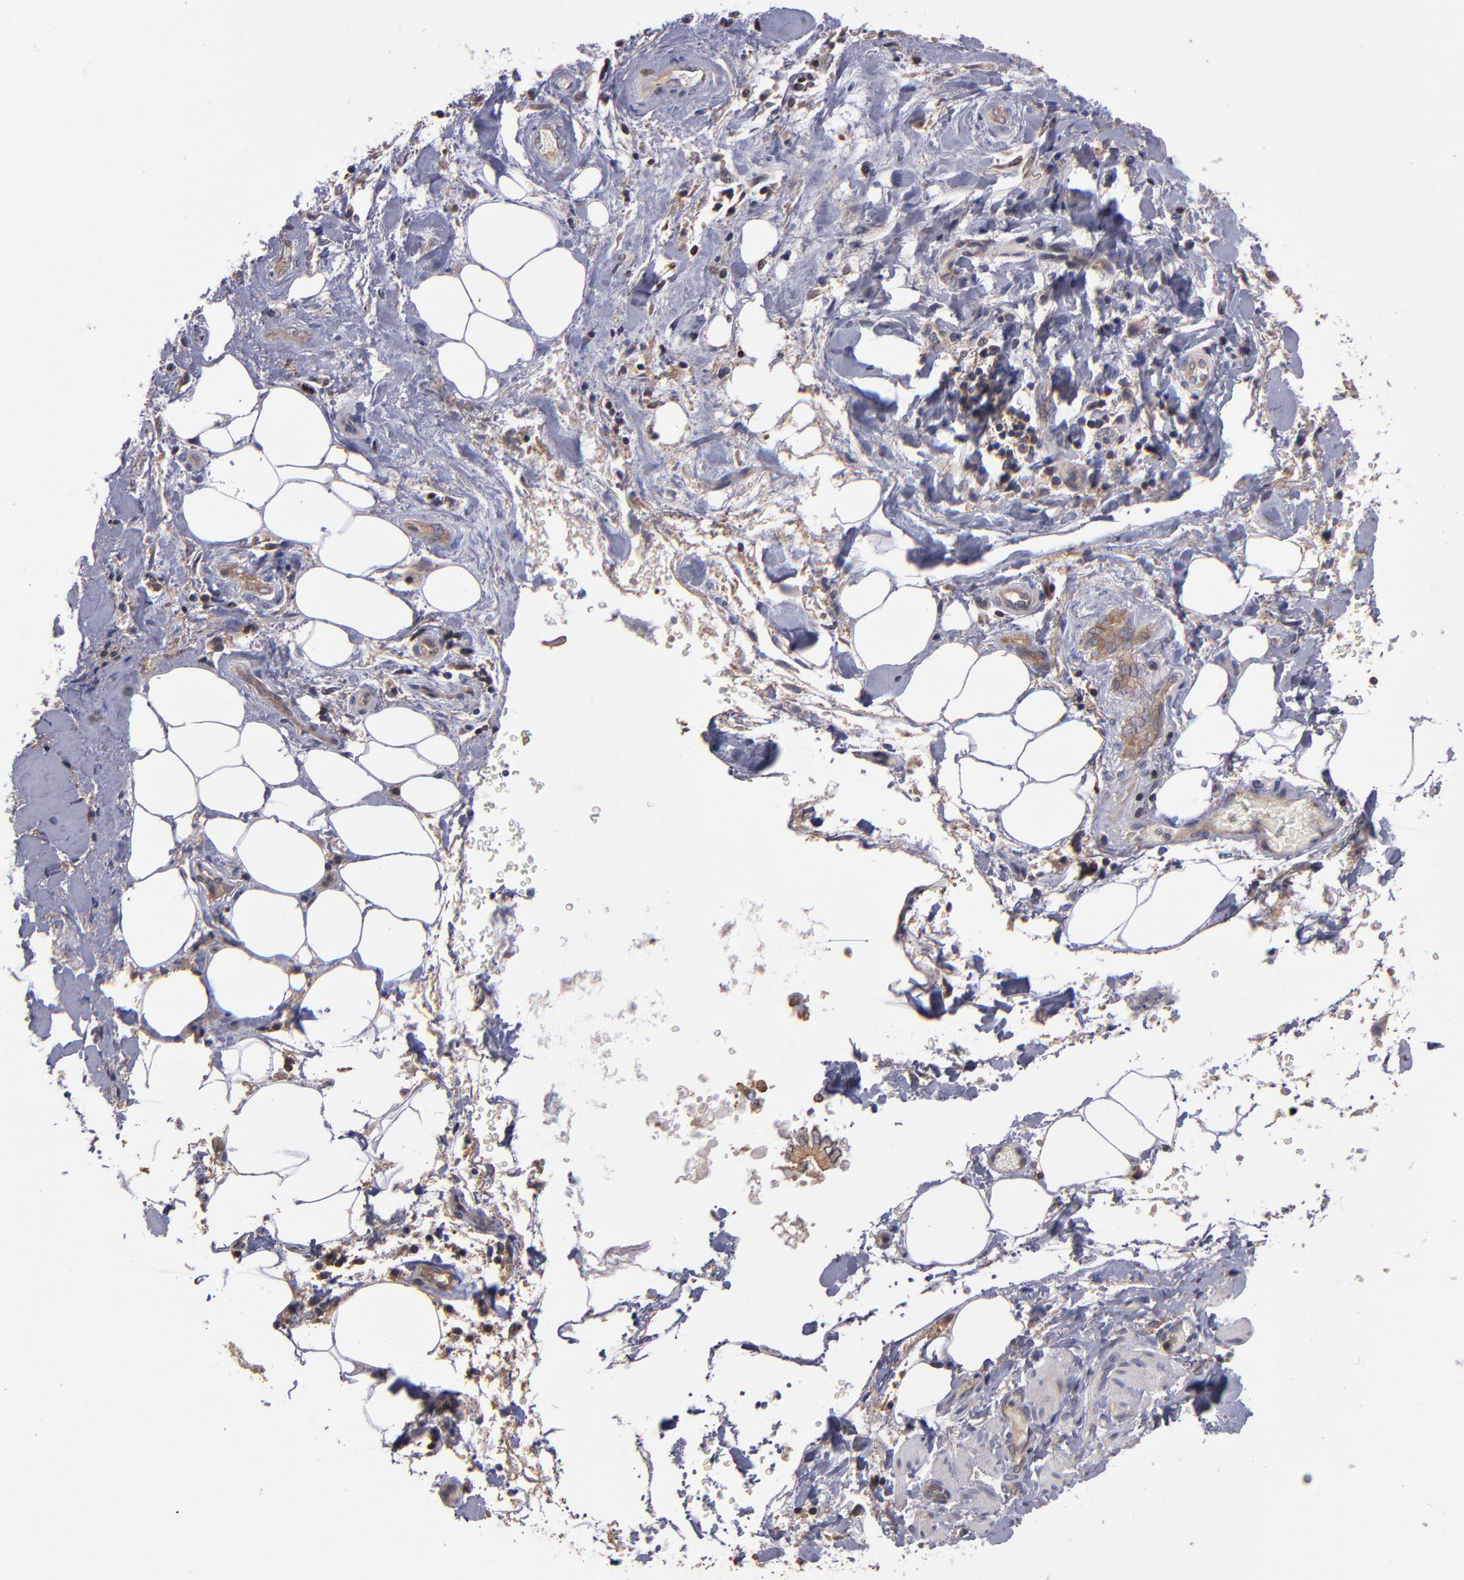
{"staining": {"intensity": "moderate", "quantity": ">75%", "location": "cytoplasmic/membranous"}, "tissue": "liver cancer", "cell_type": "Tumor cells", "image_type": "cancer", "snomed": [{"axis": "morphology", "description": "Cholangiocarcinoma"}, {"axis": "topography", "description": "Liver"}], "caption": "Human cholangiocarcinoma (liver) stained with a protein marker demonstrates moderate staining in tumor cells.", "gene": "NF2", "patient": {"sex": "male", "age": 58}}